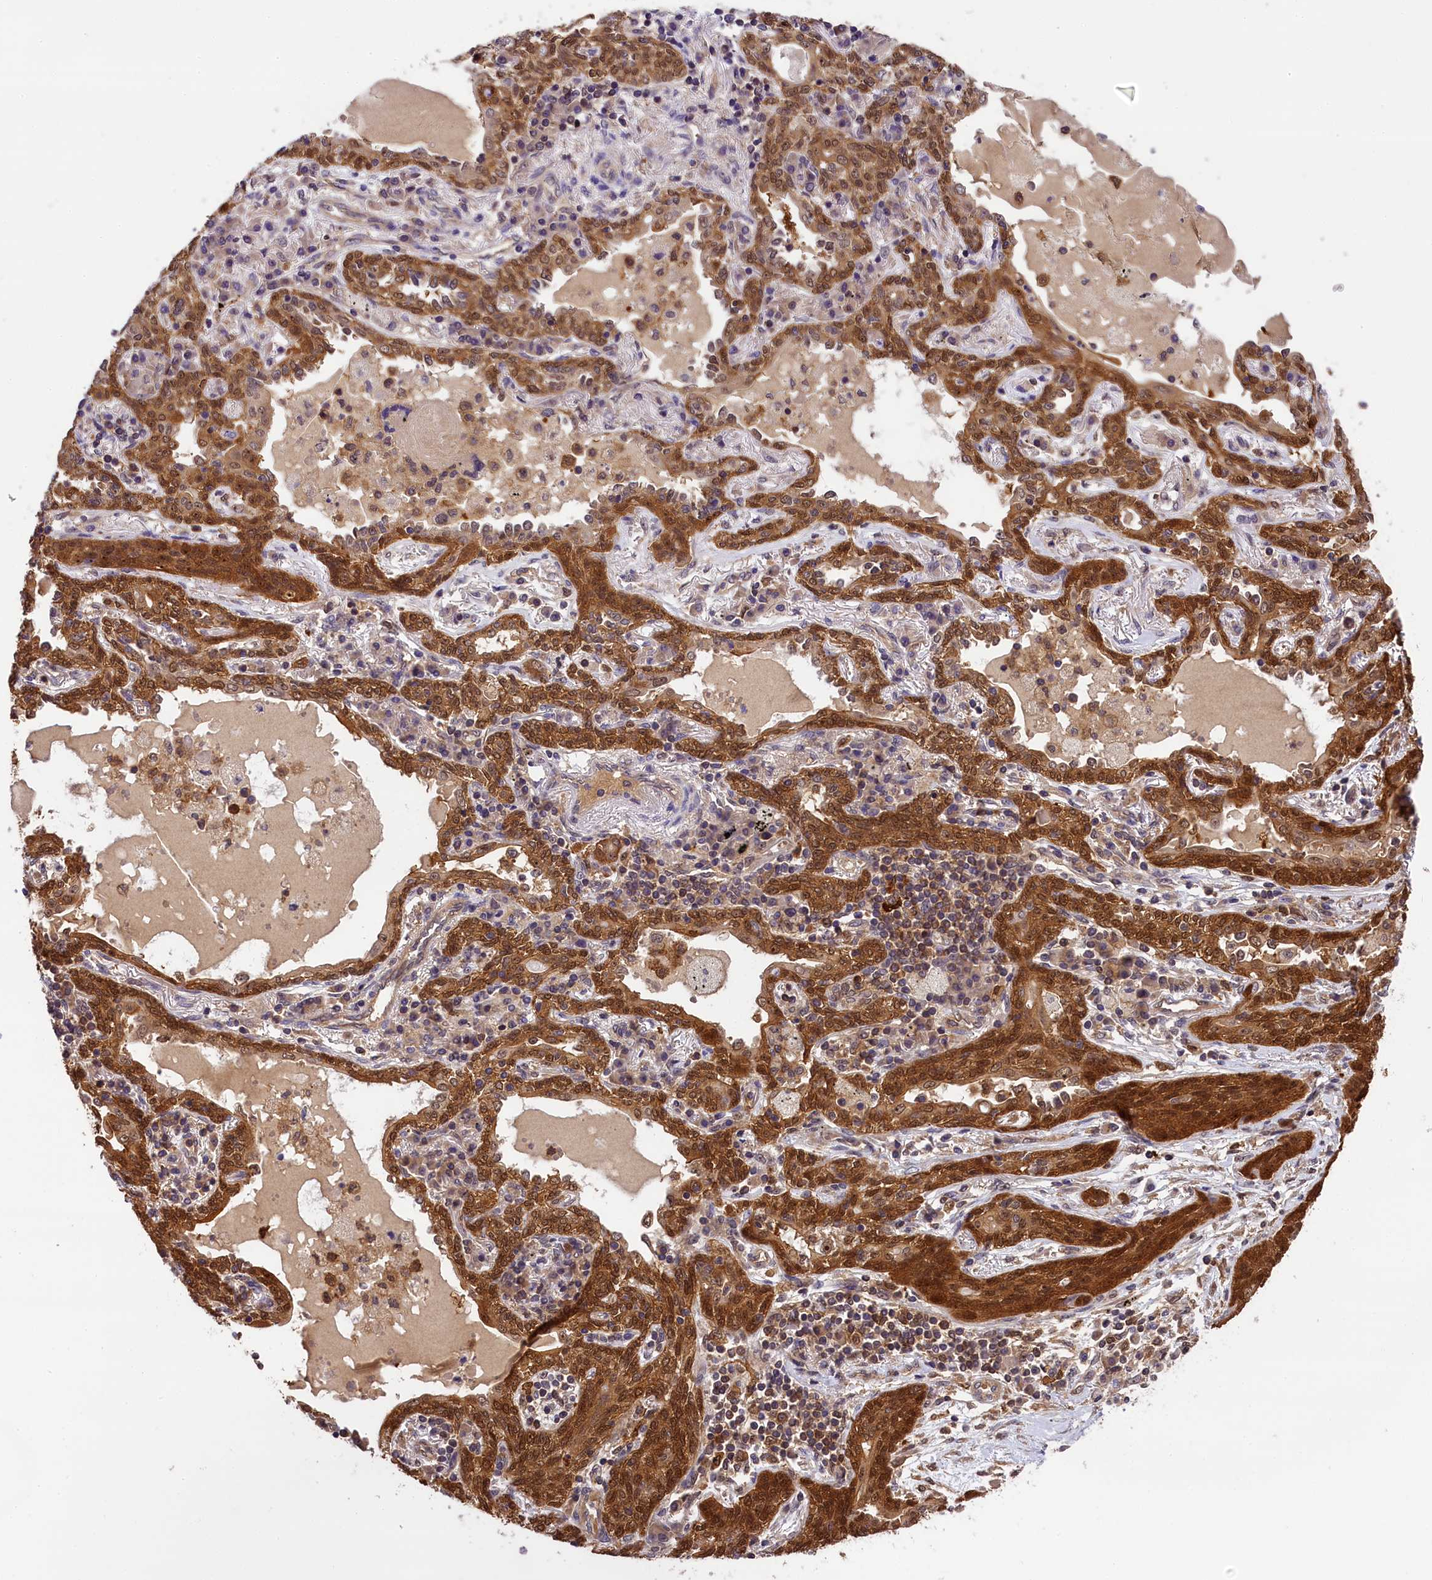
{"staining": {"intensity": "strong", "quantity": ">75%", "location": "cytoplasmic/membranous,nuclear"}, "tissue": "lung cancer", "cell_type": "Tumor cells", "image_type": "cancer", "snomed": [{"axis": "morphology", "description": "Squamous cell carcinoma, NOS"}, {"axis": "topography", "description": "Lung"}], "caption": "This image reveals immunohistochemistry staining of human lung squamous cell carcinoma, with high strong cytoplasmic/membranous and nuclear positivity in approximately >75% of tumor cells.", "gene": "EIF6", "patient": {"sex": "female", "age": 70}}